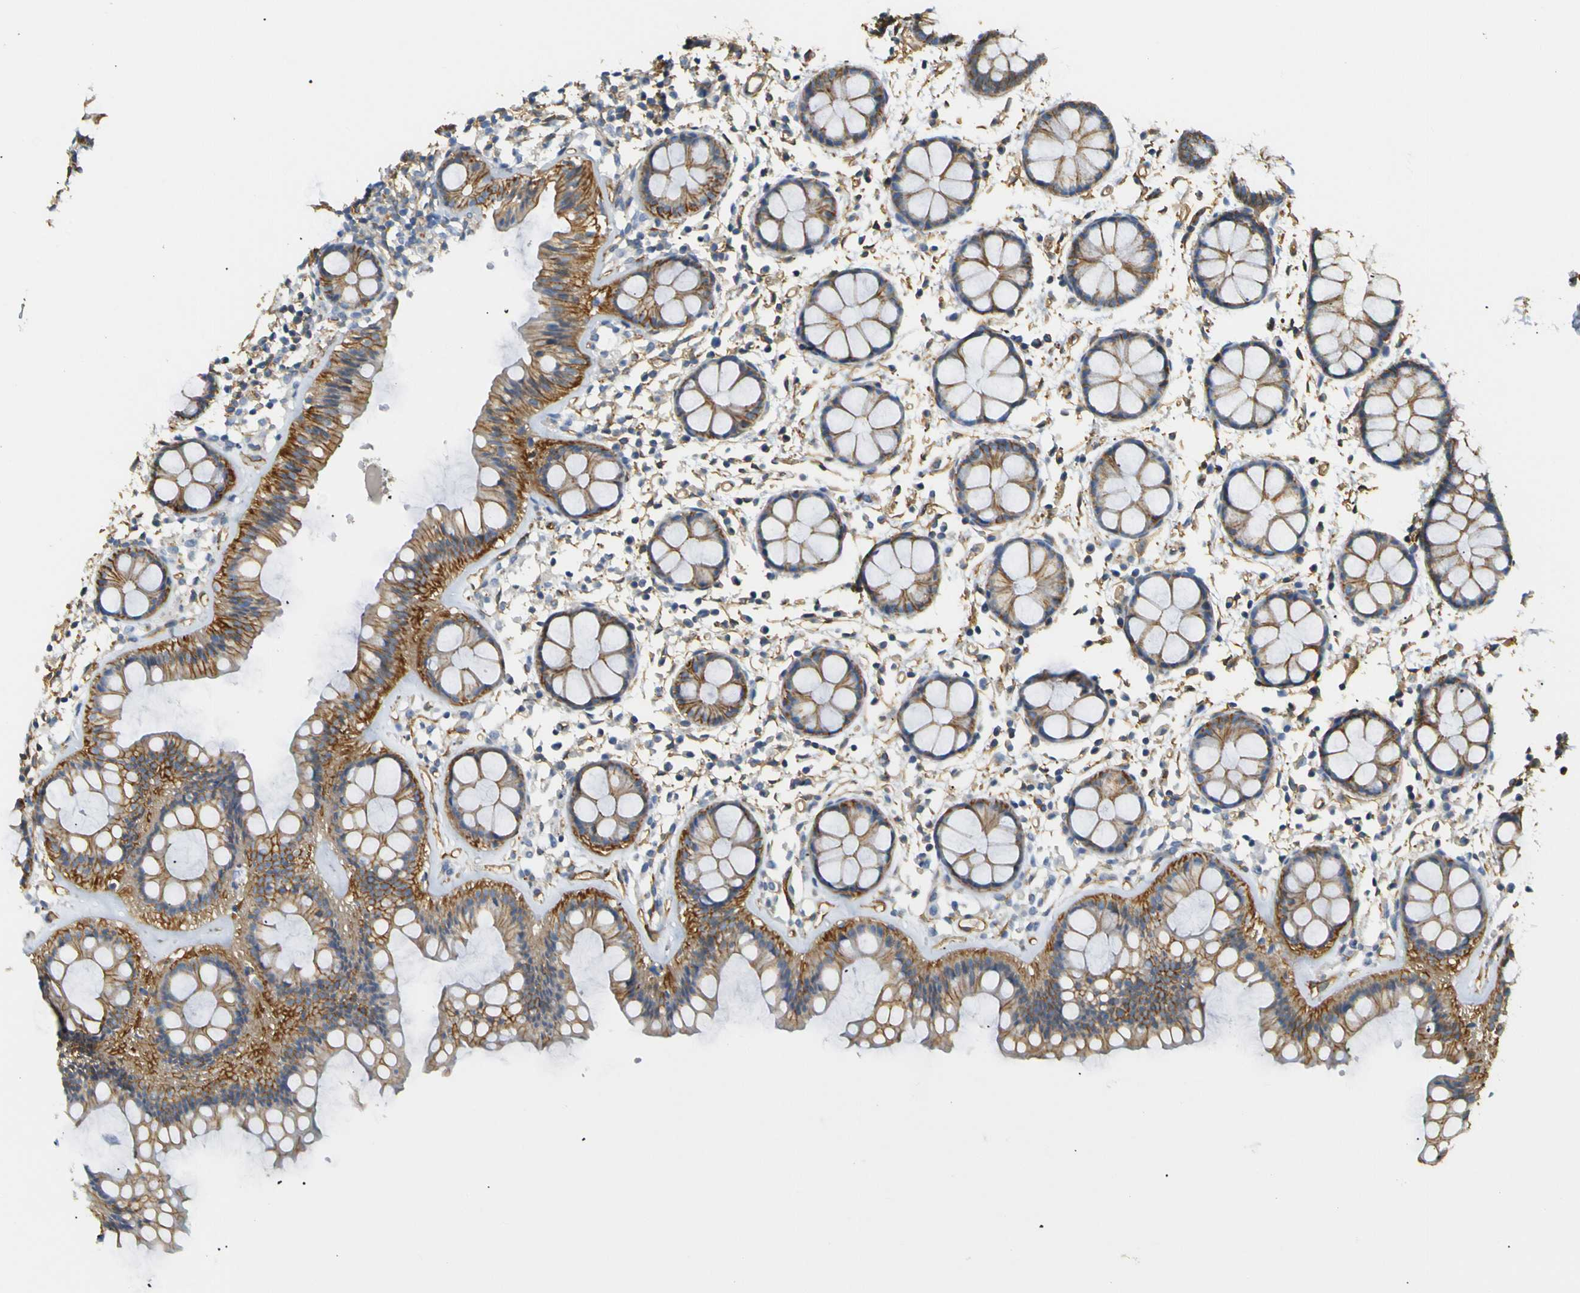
{"staining": {"intensity": "strong", "quantity": ">75%", "location": "cytoplasmic/membranous"}, "tissue": "rectum", "cell_type": "Glandular cells", "image_type": "normal", "snomed": [{"axis": "morphology", "description": "Normal tissue, NOS"}, {"axis": "topography", "description": "Rectum"}], "caption": "Brown immunohistochemical staining in unremarkable human rectum displays strong cytoplasmic/membranous staining in approximately >75% of glandular cells. (brown staining indicates protein expression, while blue staining denotes nuclei).", "gene": "SPTBN1", "patient": {"sex": "female", "age": 66}}